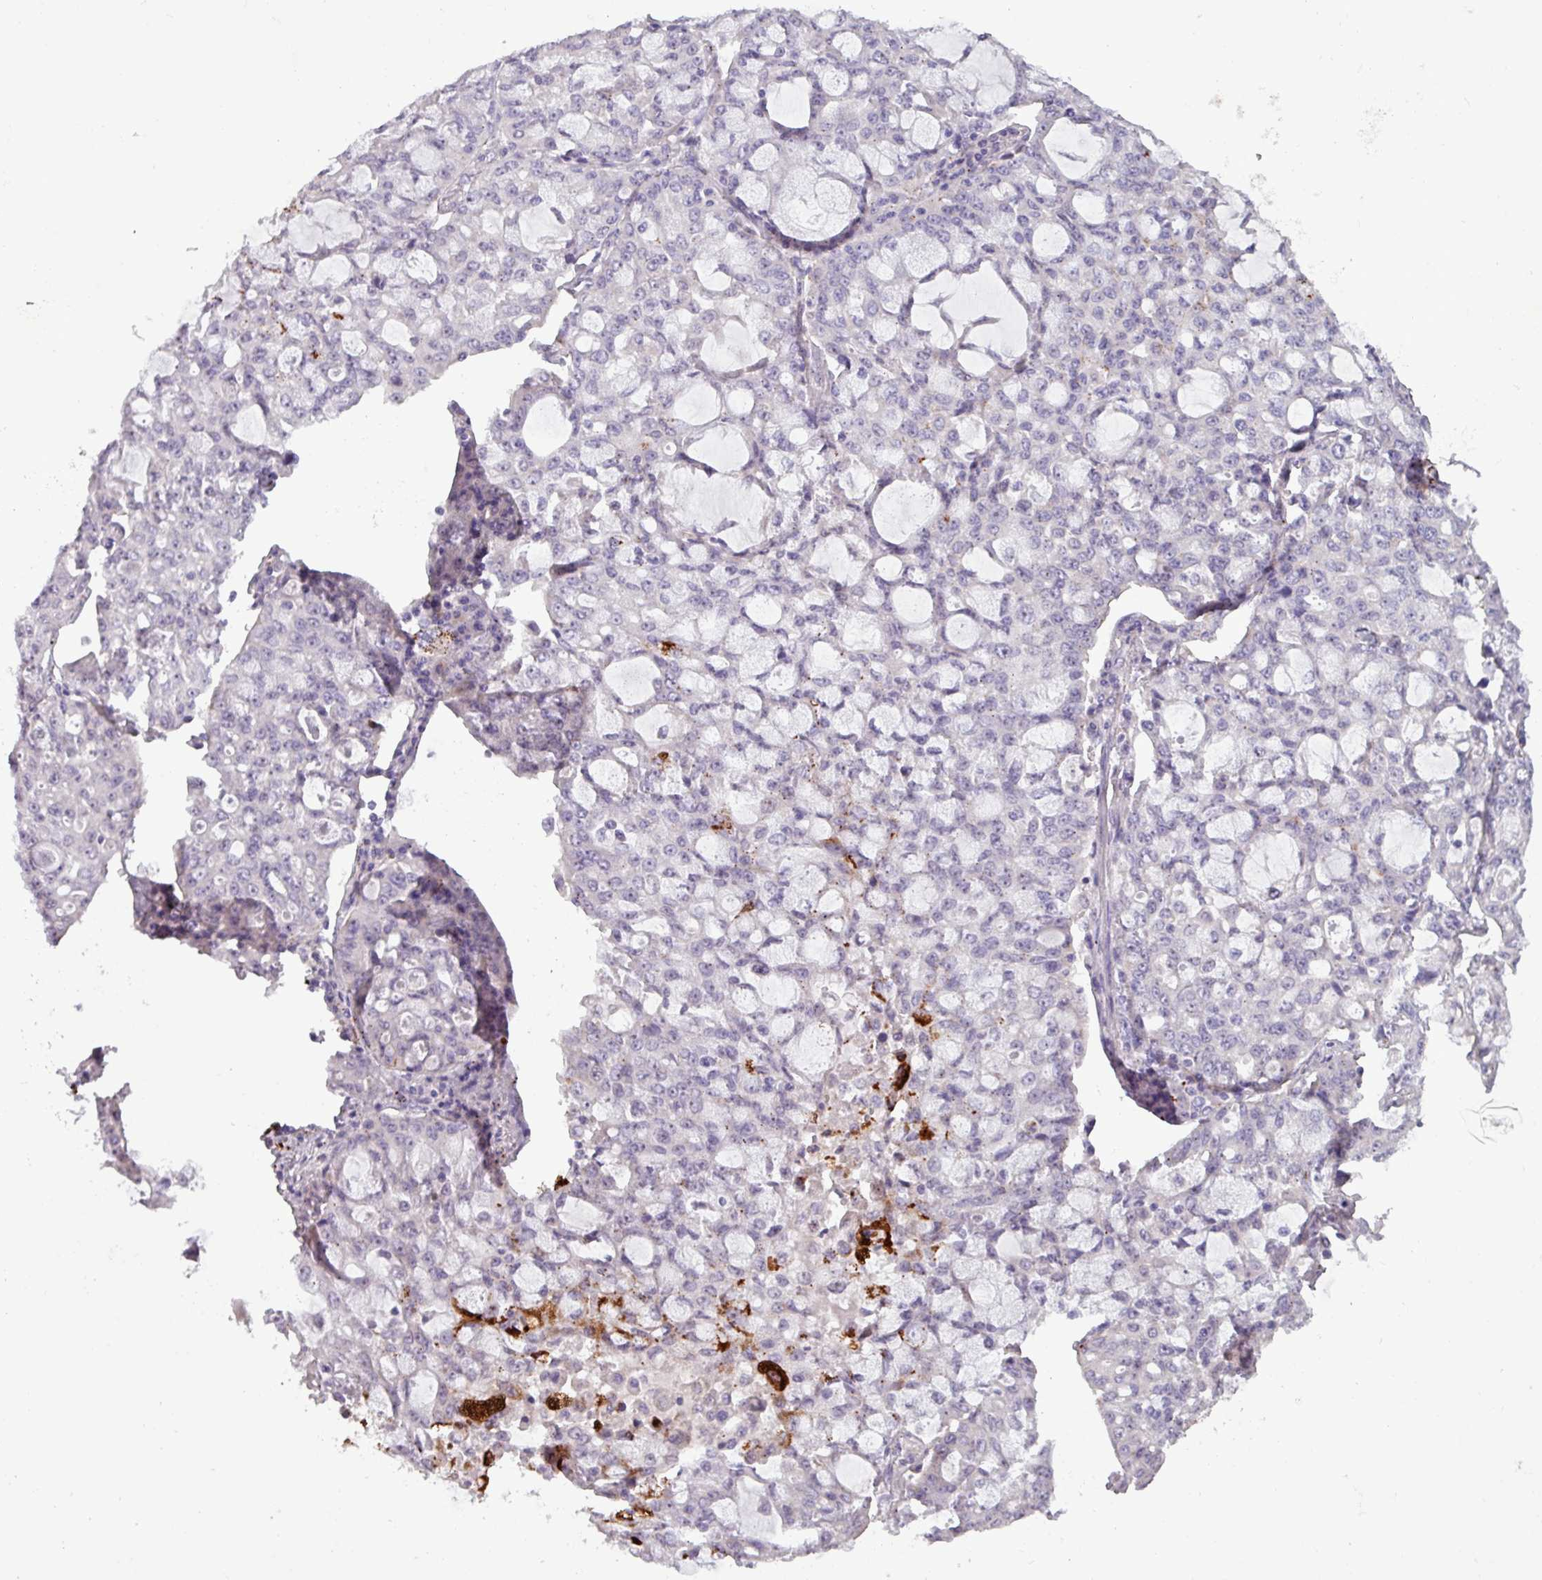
{"staining": {"intensity": "negative", "quantity": "none", "location": "none"}, "tissue": "lung cancer", "cell_type": "Tumor cells", "image_type": "cancer", "snomed": [{"axis": "morphology", "description": "Adenocarcinoma, NOS"}, {"axis": "topography", "description": "Lung"}], "caption": "Adenocarcinoma (lung) was stained to show a protein in brown. There is no significant staining in tumor cells.", "gene": "PLIN2", "patient": {"sex": "female", "age": 44}}